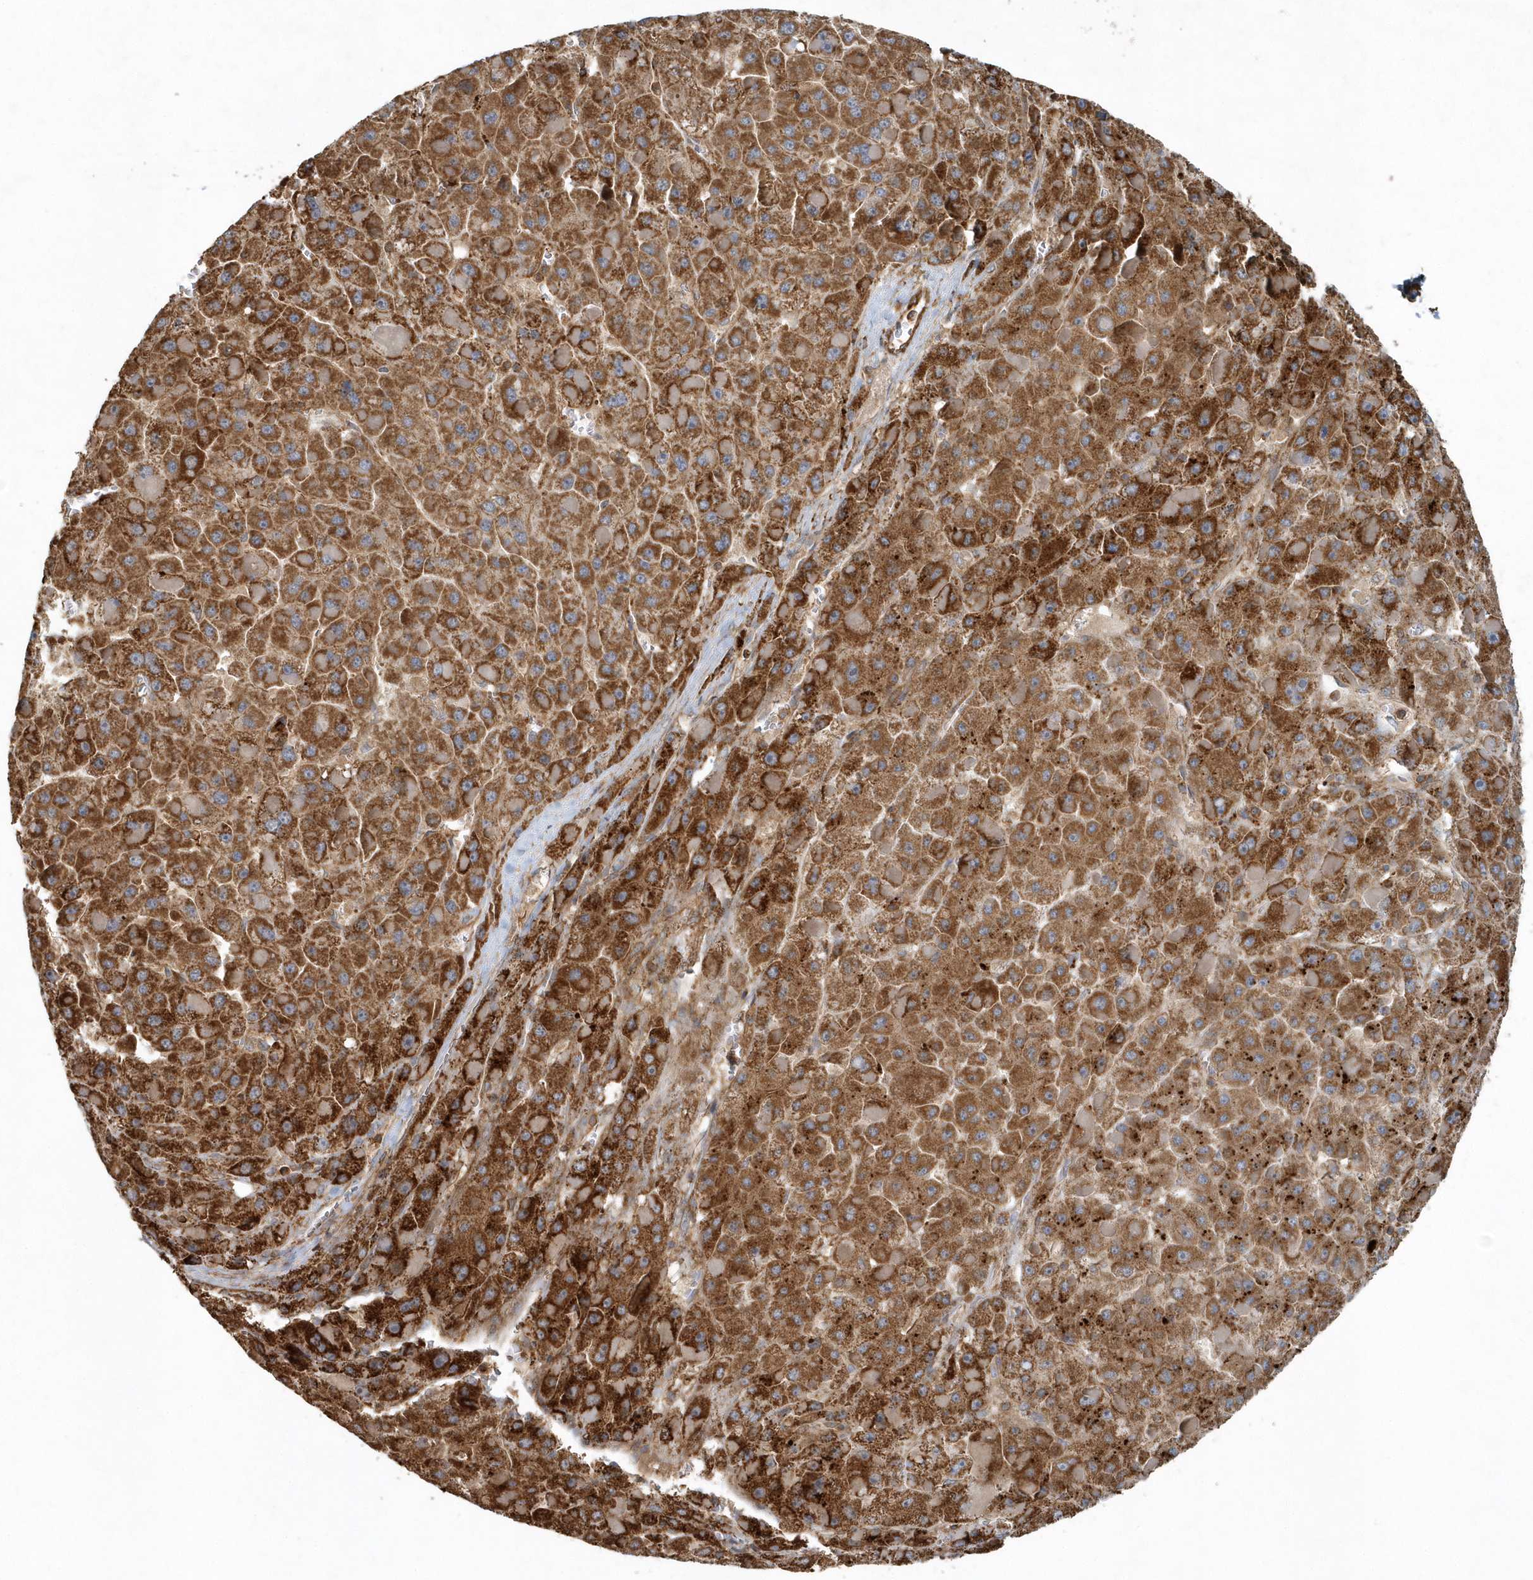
{"staining": {"intensity": "strong", "quantity": ">75%", "location": "cytoplasmic/membranous"}, "tissue": "liver cancer", "cell_type": "Tumor cells", "image_type": "cancer", "snomed": [{"axis": "morphology", "description": "Carcinoma, Hepatocellular, NOS"}, {"axis": "topography", "description": "Liver"}], "caption": "The image reveals staining of liver cancer, revealing strong cytoplasmic/membranous protein staining (brown color) within tumor cells. The staining was performed using DAB (3,3'-diaminobenzidine), with brown indicating positive protein expression. Nuclei are stained blue with hematoxylin.", "gene": "MMUT", "patient": {"sex": "female", "age": 73}}